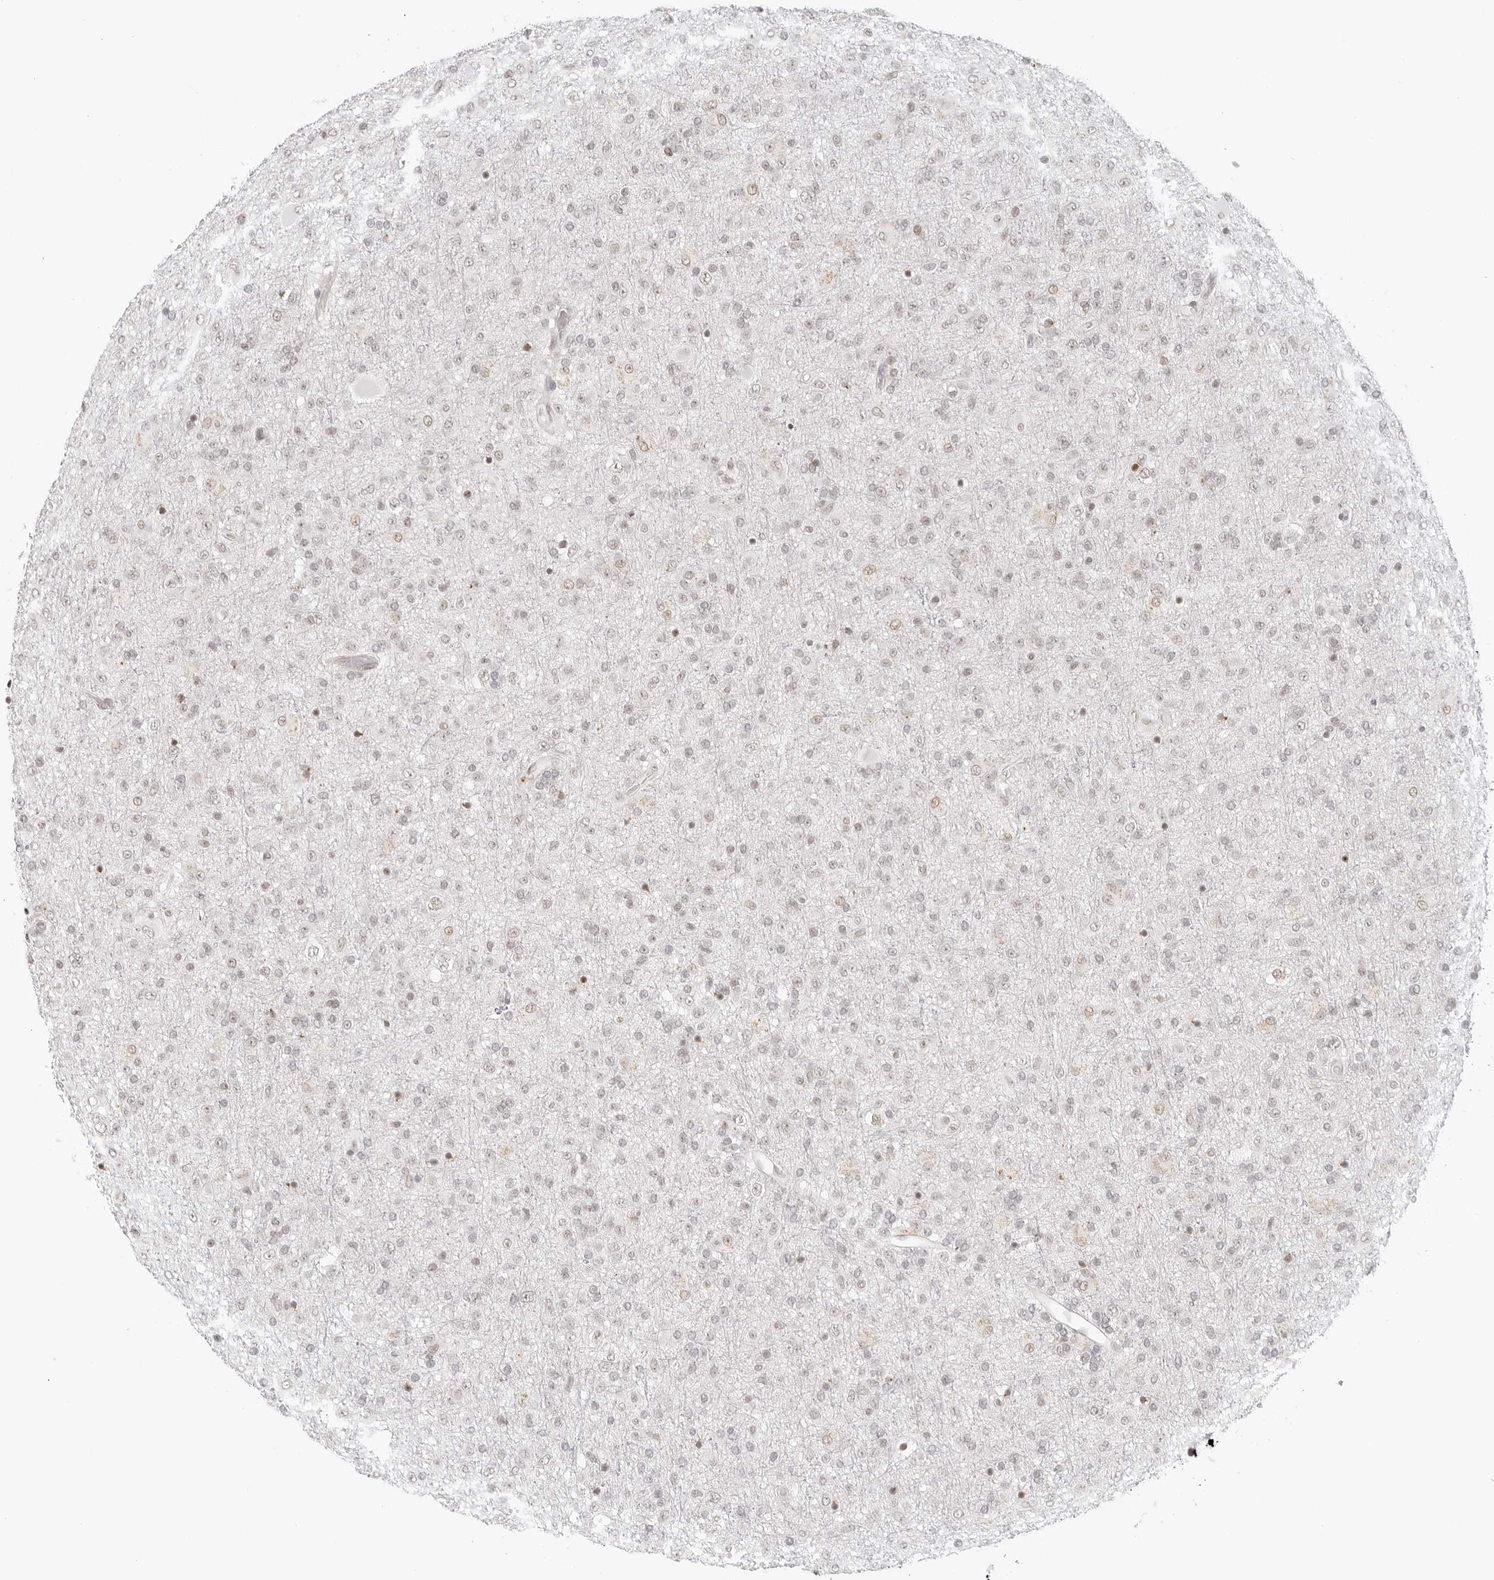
{"staining": {"intensity": "weak", "quantity": "<25%", "location": "nuclear"}, "tissue": "glioma", "cell_type": "Tumor cells", "image_type": "cancer", "snomed": [{"axis": "morphology", "description": "Glioma, malignant, Low grade"}, {"axis": "topography", "description": "Brain"}], "caption": "High power microscopy image of an IHC micrograph of malignant glioma (low-grade), revealing no significant staining in tumor cells.", "gene": "TCIM", "patient": {"sex": "male", "age": 65}}